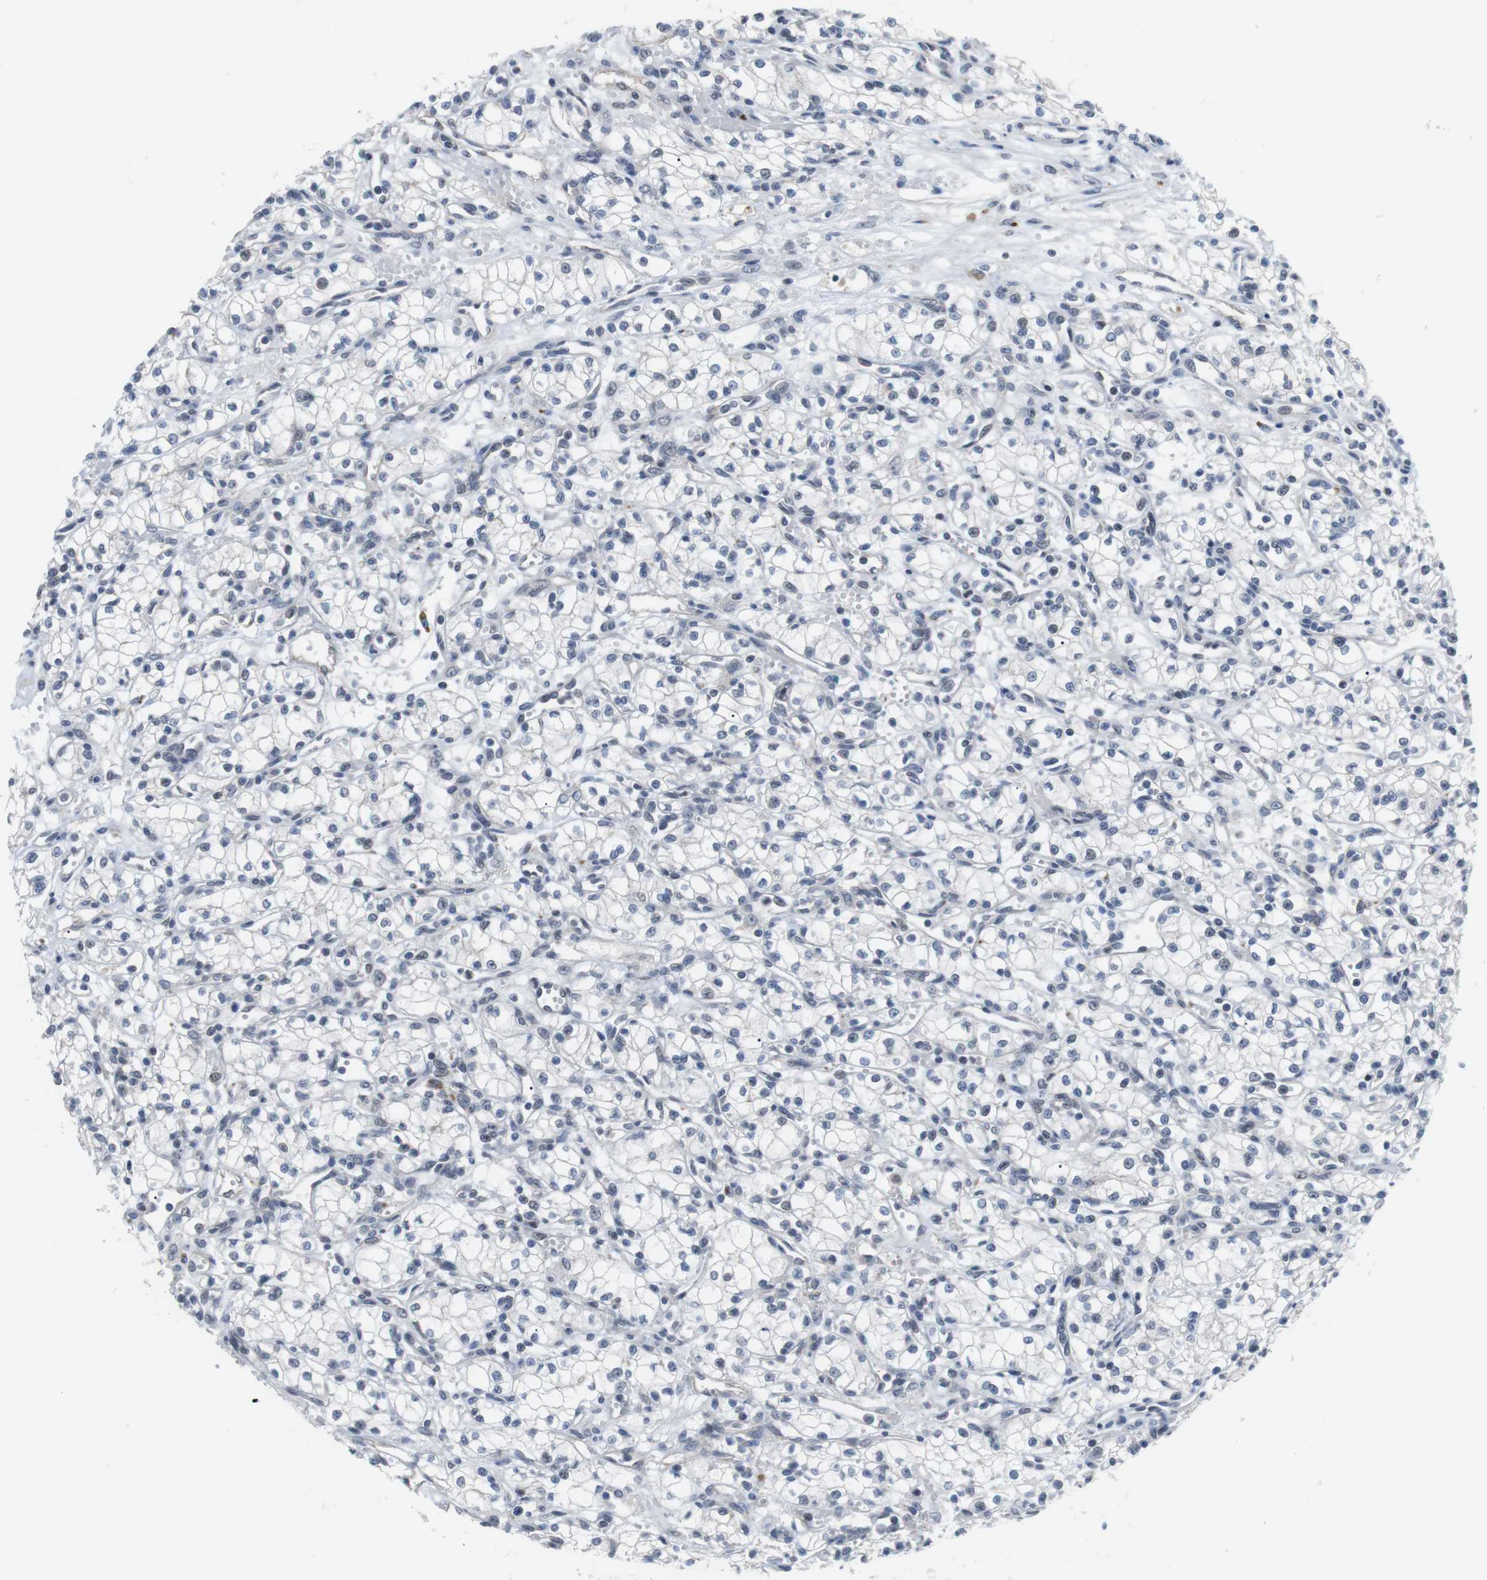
{"staining": {"intensity": "negative", "quantity": "none", "location": "none"}, "tissue": "renal cancer", "cell_type": "Tumor cells", "image_type": "cancer", "snomed": [{"axis": "morphology", "description": "Normal tissue, NOS"}, {"axis": "morphology", "description": "Adenocarcinoma, NOS"}, {"axis": "topography", "description": "Kidney"}], "caption": "Protein analysis of renal cancer exhibits no significant staining in tumor cells.", "gene": "NECTIN1", "patient": {"sex": "male", "age": 59}}